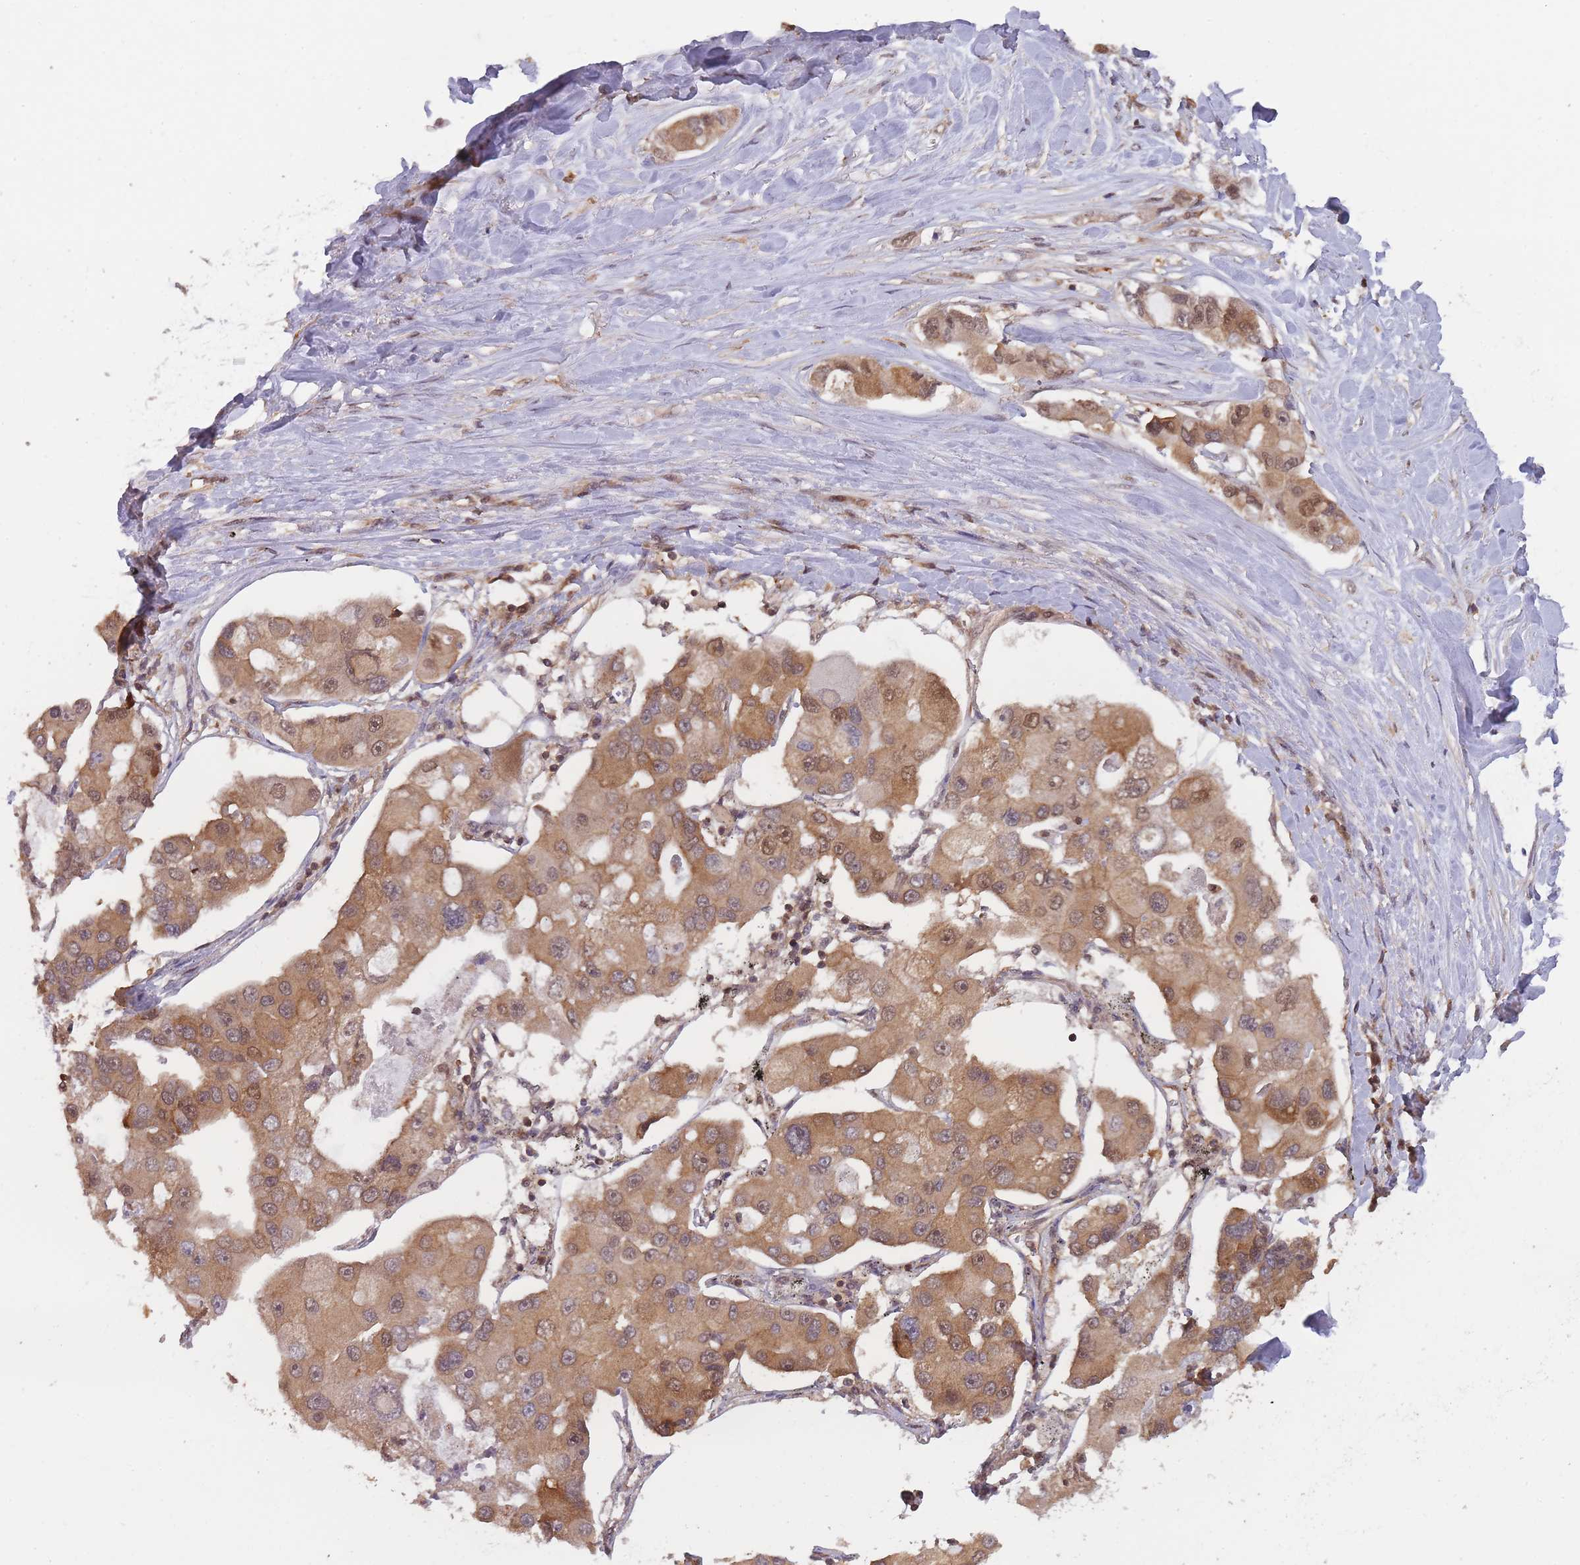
{"staining": {"intensity": "moderate", "quantity": ">75%", "location": "cytoplasmic/membranous,nuclear"}, "tissue": "lung cancer", "cell_type": "Tumor cells", "image_type": "cancer", "snomed": [{"axis": "morphology", "description": "Adenocarcinoma, NOS"}, {"axis": "topography", "description": "Lung"}], "caption": "IHC image of neoplastic tissue: lung cancer stained using IHC displays medium levels of moderate protein expression localized specifically in the cytoplasmic/membranous and nuclear of tumor cells, appearing as a cytoplasmic/membranous and nuclear brown color.", "gene": "PPP6R3", "patient": {"sex": "female", "age": 54}}